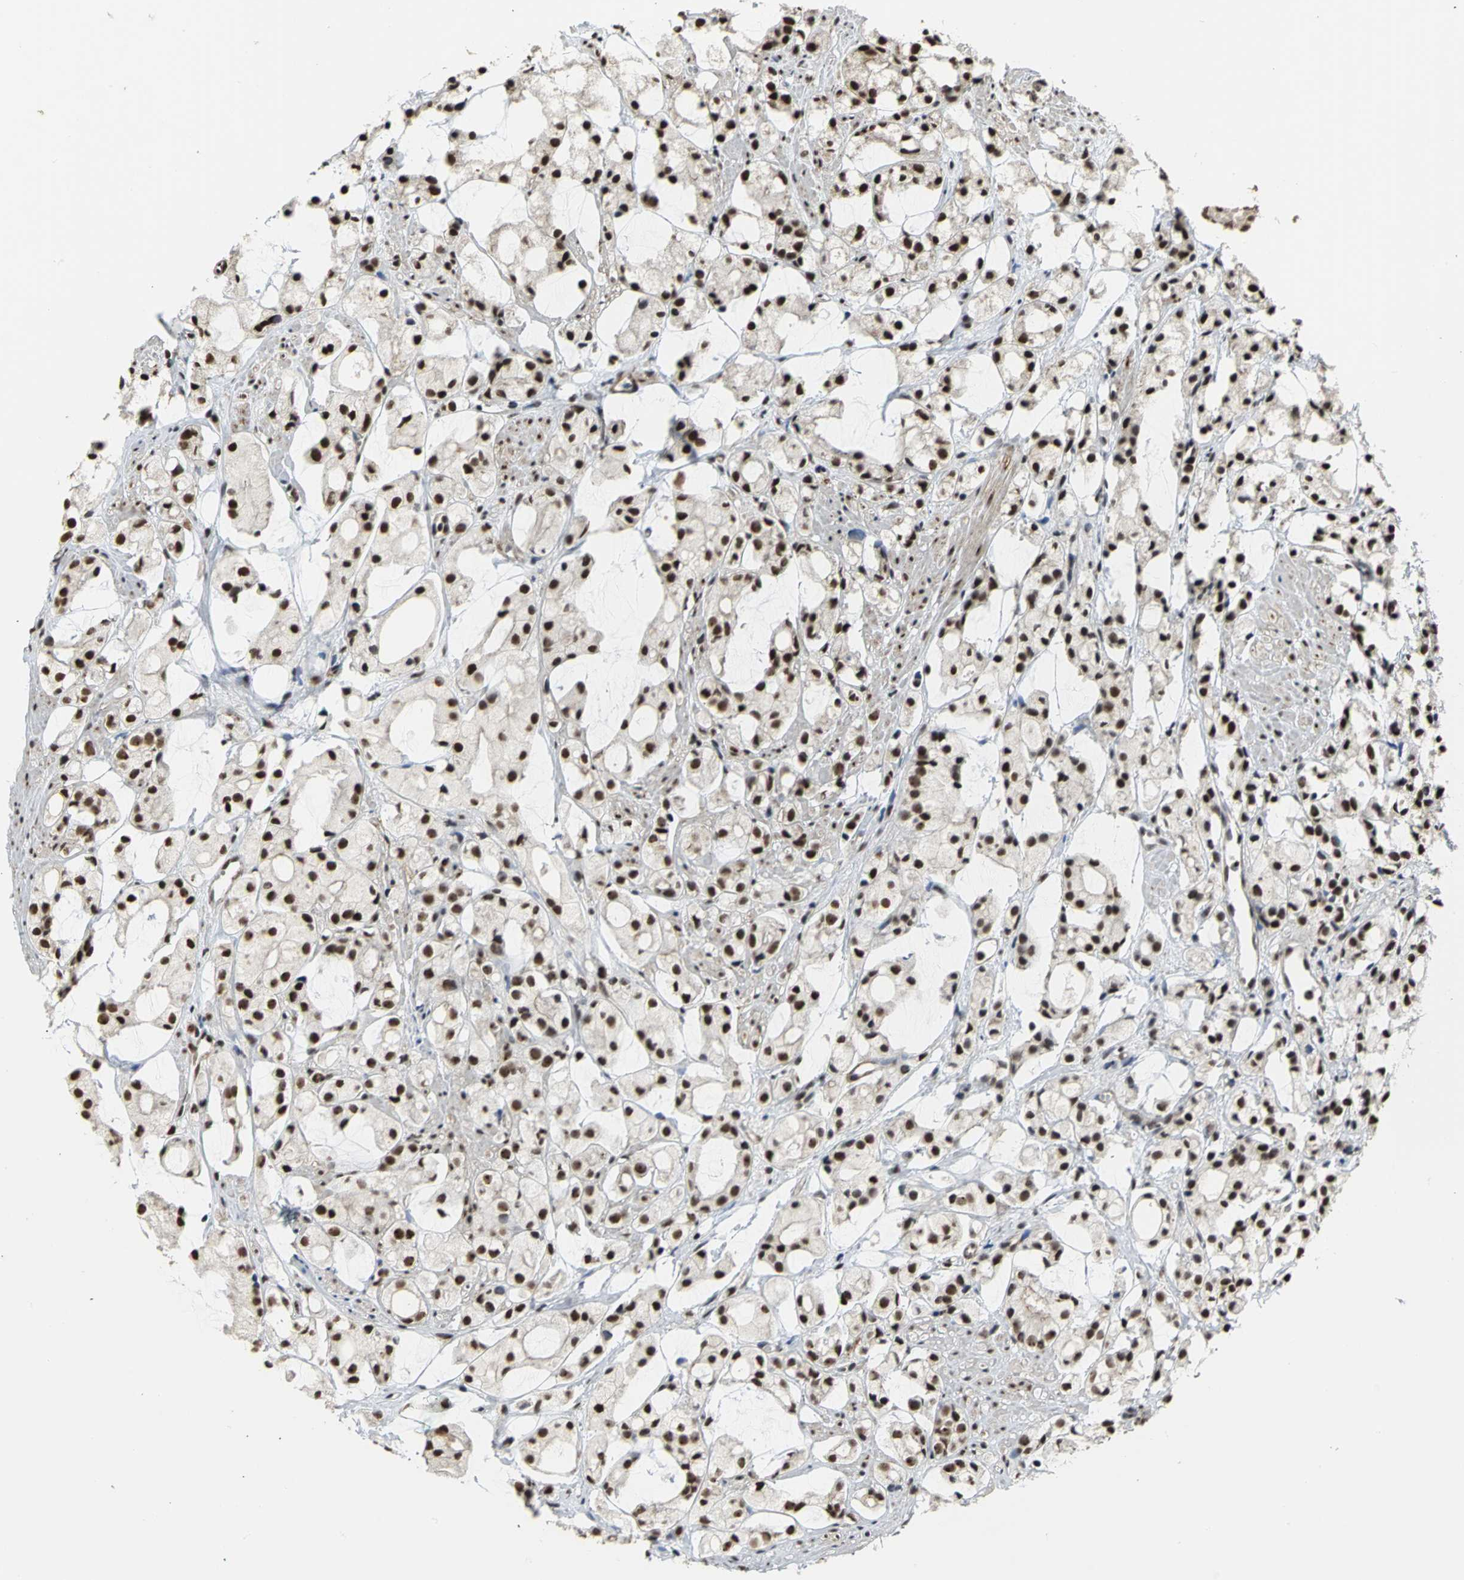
{"staining": {"intensity": "strong", "quantity": ">75%", "location": "nuclear"}, "tissue": "prostate cancer", "cell_type": "Tumor cells", "image_type": "cancer", "snomed": [{"axis": "morphology", "description": "Adenocarcinoma, High grade"}, {"axis": "topography", "description": "Prostate"}], "caption": "Protein expression analysis of human prostate adenocarcinoma (high-grade) reveals strong nuclear staining in approximately >75% of tumor cells. The protein of interest is stained brown, and the nuclei are stained in blue (DAB (3,3'-diaminobenzidine) IHC with brightfield microscopy, high magnification).", "gene": "CCDC88C", "patient": {"sex": "male", "age": 85}}